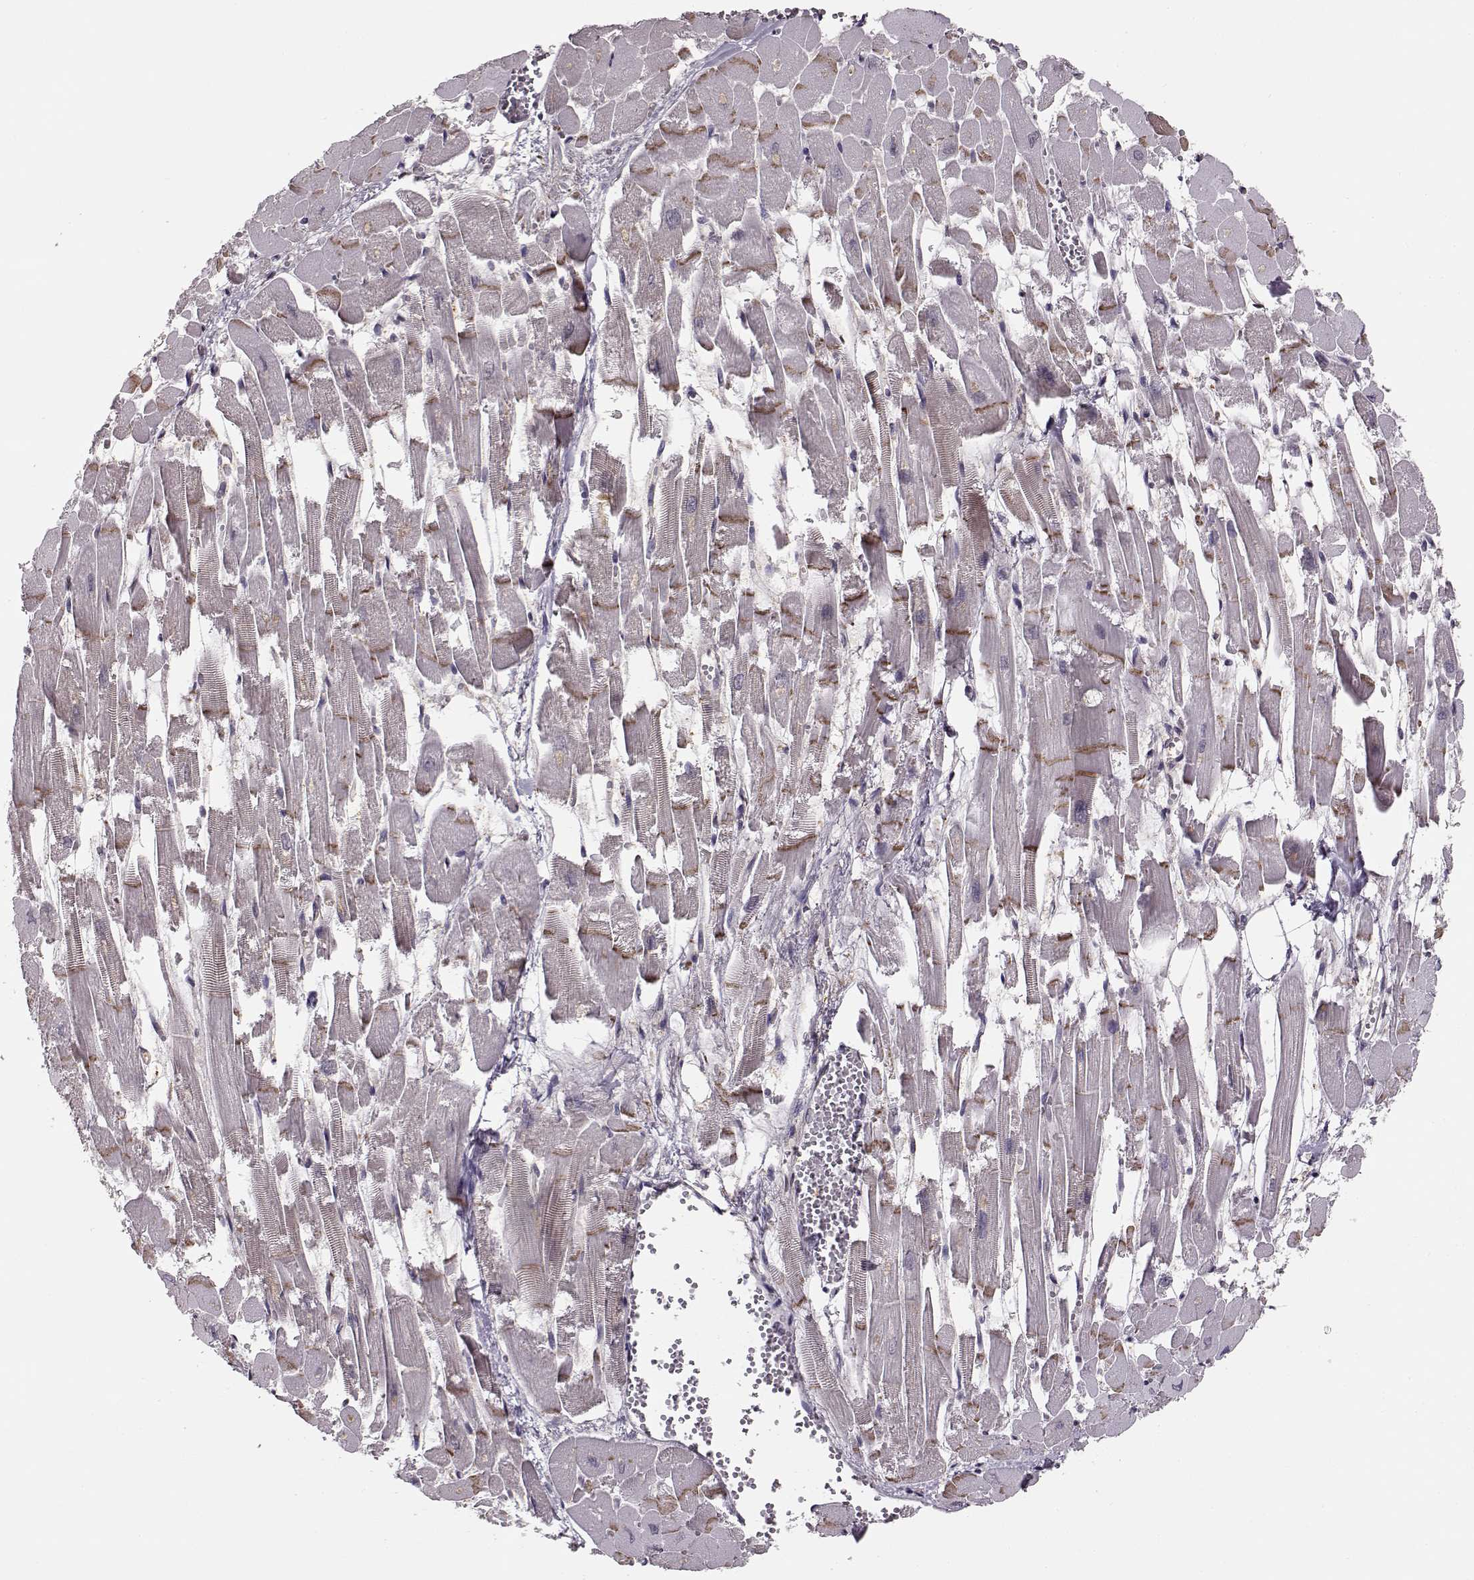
{"staining": {"intensity": "negative", "quantity": "none", "location": "none"}, "tissue": "heart muscle", "cell_type": "Cardiomyocytes", "image_type": "normal", "snomed": [{"axis": "morphology", "description": "Normal tissue, NOS"}, {"axis": "topography", "description": "Heart"}], "caption": "Protein analysis of unremarkable heart muscle exhibits no significant expression in cardiomyocytes.", "gene": "MFSD1", "patient": {"sex": "female", "age": 52}}